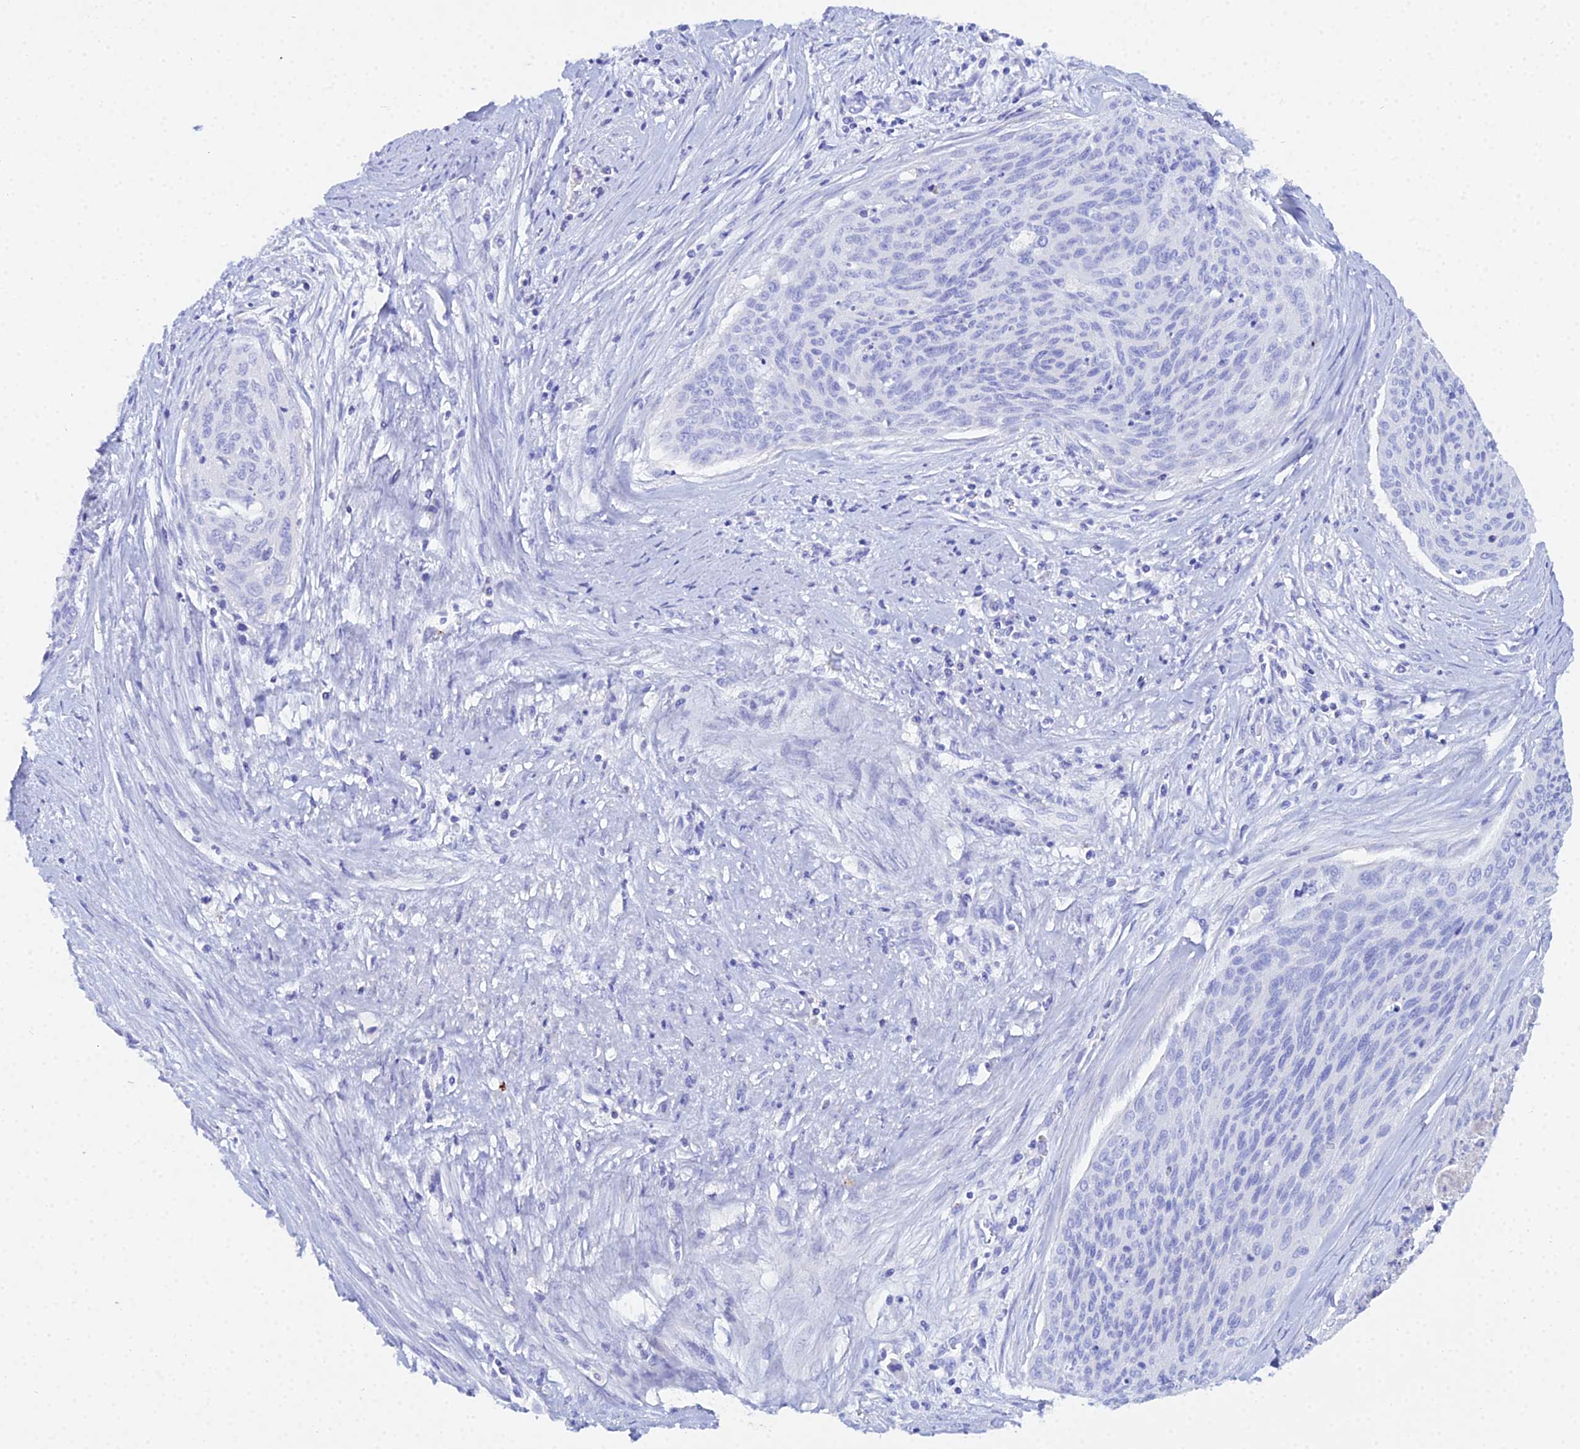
{"staining": {"intensity": "negative", "quantity": "none", "location": "none"}, "tissue": "cervical cancer", "cell_type": "Tumor cells", "image_type": "cancer", "snomed": [{"axis": "morphology", "description": "Squamous cell carcinoma, NOS"}, {"axis": "topography", "description": "Cervix"}], "caption": "Tumor cells show no significant protein positivity in cervical cancer (squamous cell carcinoma). The staining was performed using DAB (3,3'-diaminobenzidine) to visualize the protein expression in brown, while the nuclei were stained in blue with hematoxylin (Magnification: 20x).", "gene": "CELA3A", "patient": {"sex": "female", "age": 55}}